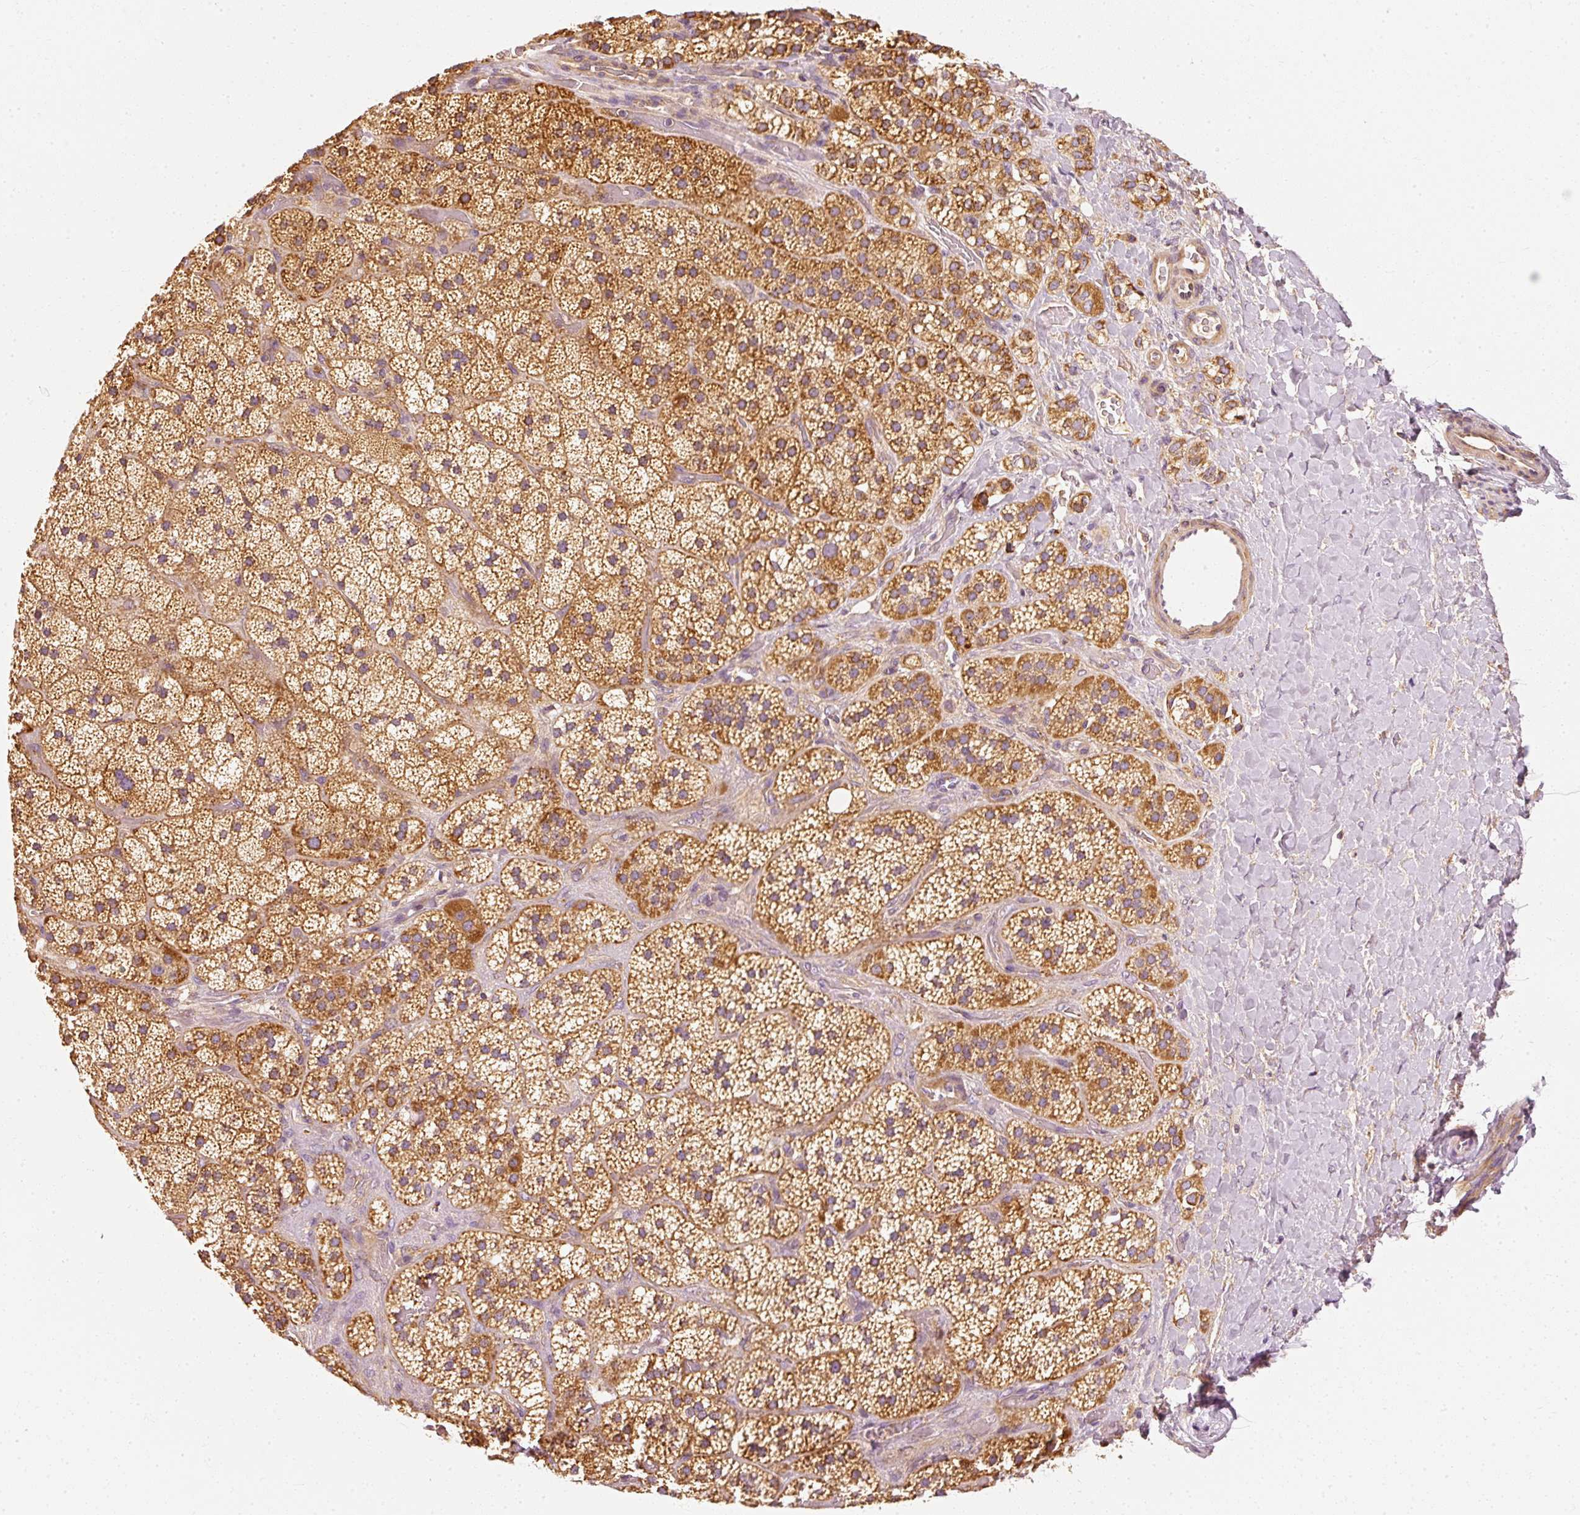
{"staining": {"intensity": "strong", "quantity": ">75%", "location": "cytoplasmic/membranous"}, "tissue": "adrenal gland", "cell_type": "Glandular cells", "image_type": "normal", "snomed": [{"axis": "morphology", "description": "Normal tissue, NOS"}, {"axis": "topography", "description": "Adrenal gland"}], "caption": "Adrenal gland stained with immunohistochemistry (IHC) reveals strong cytoplasmic/membranous positivity in approximately >75% of glandular cells.", "gene": "TOMM40", "patient": {"sex": "male", "age": 57}}